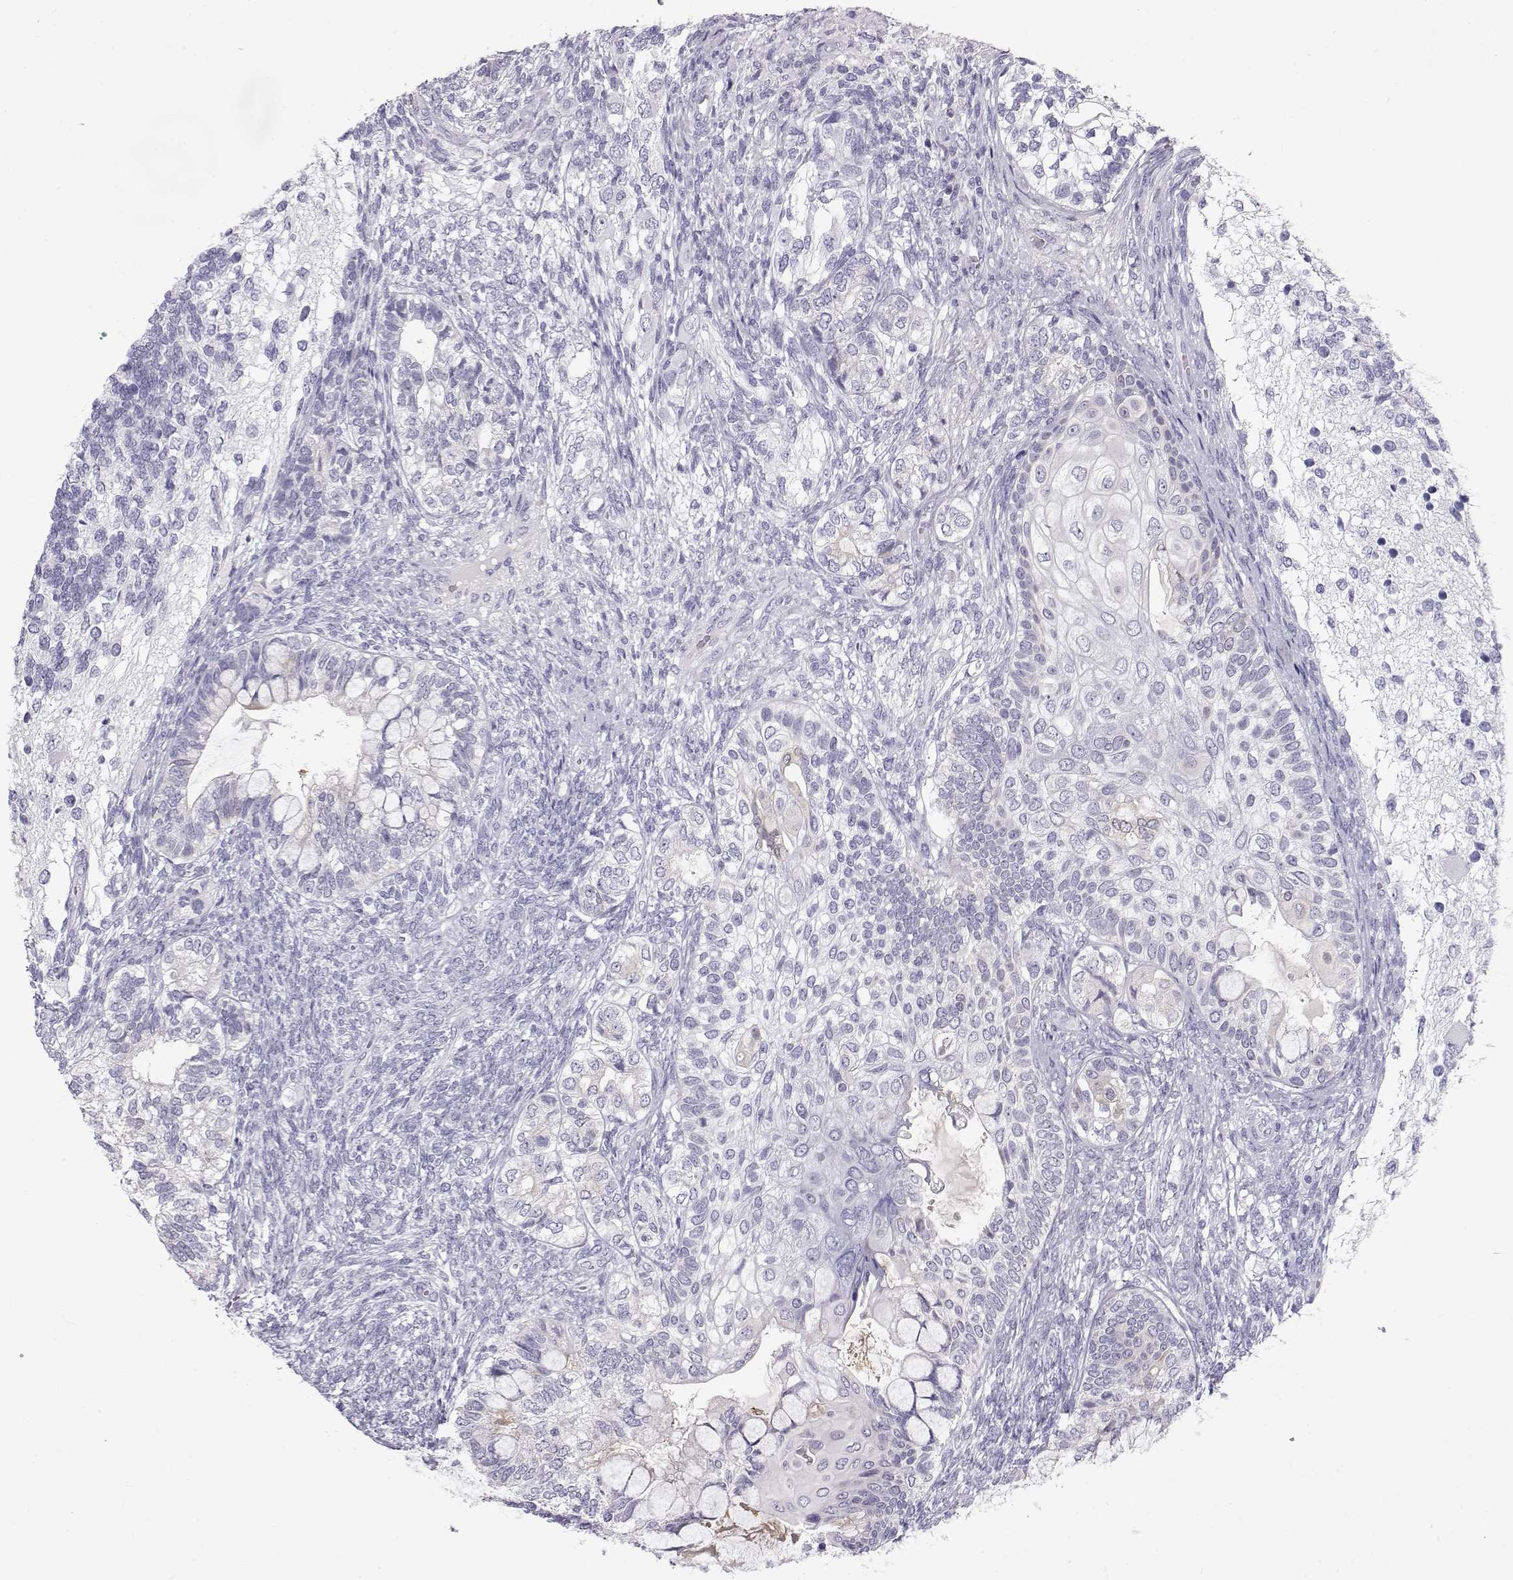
{"staining": {"intensity": "negative", "quantity": "none", "location": "none"}, "tissue": "testis cancer", "cell_type": "Tumor cells", "image_type": "cancer", "snomed": [{"axis": "morphology", "description": "Seminoma, NOS"}, {"axis": "morphology", "description": "Carcinoma, Embryonal, NOS"}, {"axis": "topography", "description": "Testis"}], "caption": "This is an IHC image of embryonal carcinoma (testis). There is no expression in tumor cells.", "gene": "GPR26", "patient": {"sex": "male", "age": 41}}